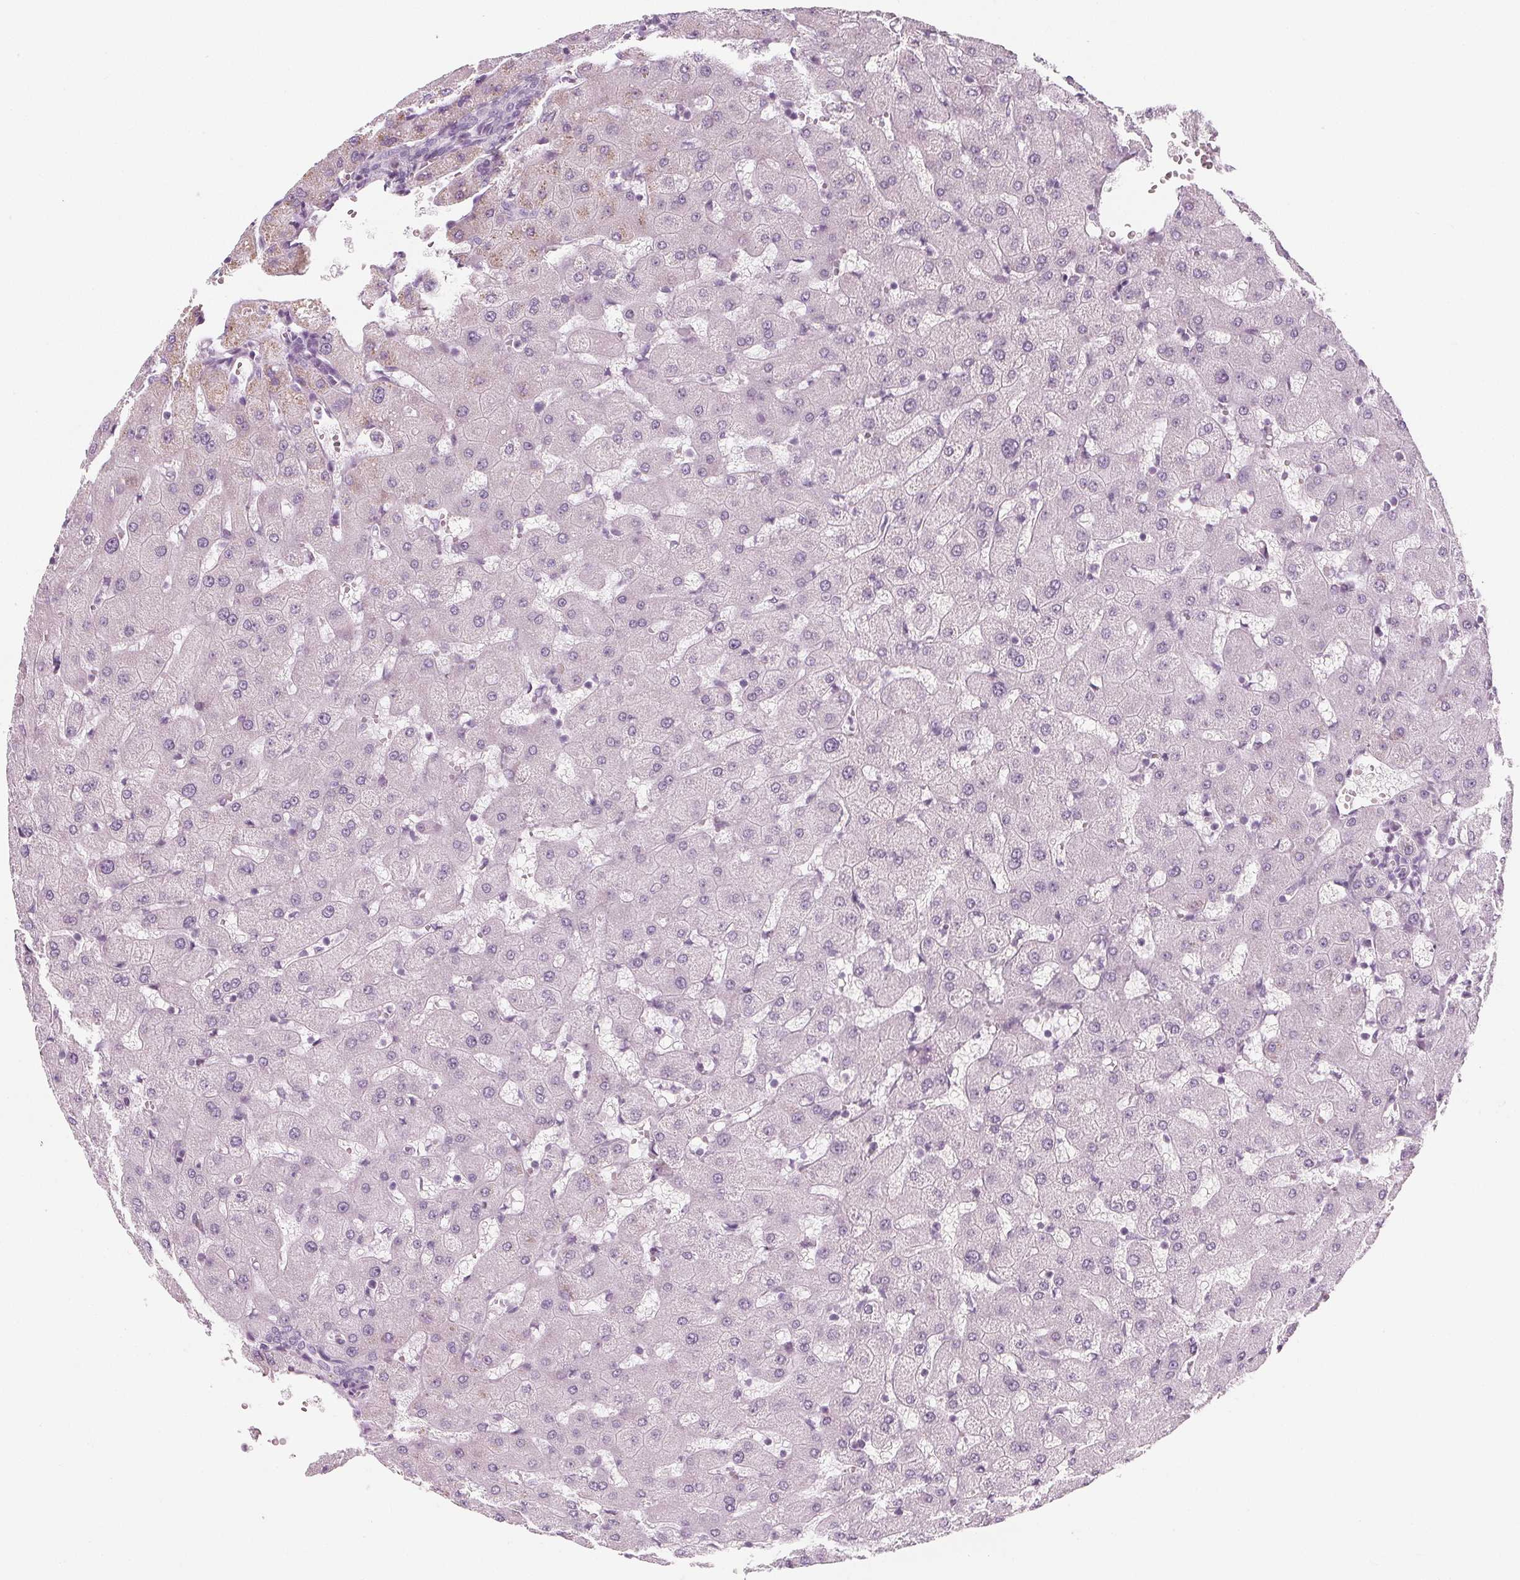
{"staining": {"intensity": "negative", "quantity": "none", "location": "none"}, "tissue": "liver", "cell_type": "Cholangiocytes", "image_type": "normal", "snomed": [{"axis": "morphology", "description": "Normal tissue, NOS"}, {"axis": "topography", "description": "Liver"}], "caption": "Micrograph shows no significant protein positivity in cholangiocytes of normal liver.", "gene": "IL17C", "patient": {"sex": "female", "age": 63}}